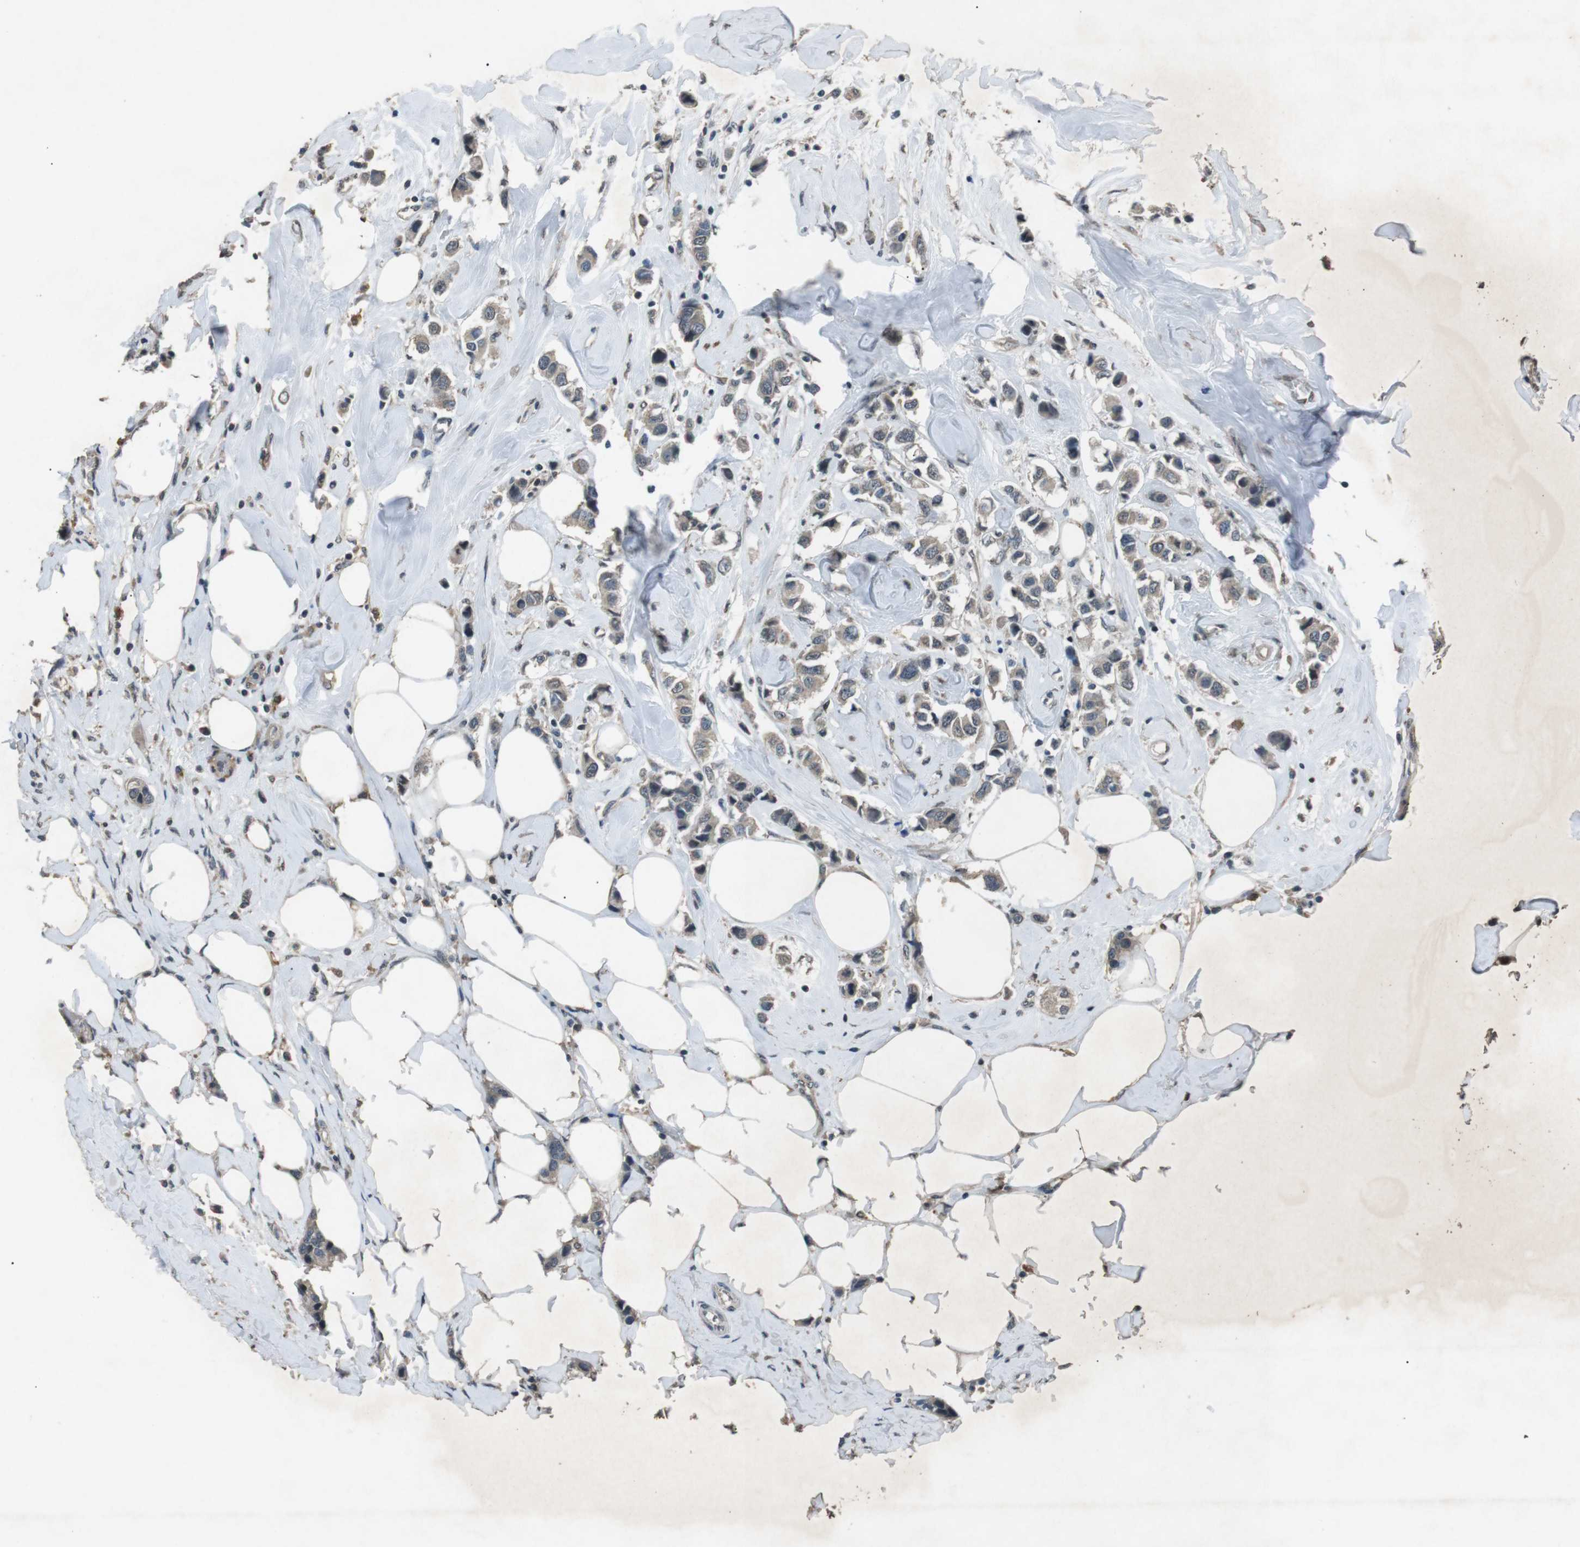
{"staining": {"intensity": "negative", "quantity": "none", "location": "none"}, "tissue": "breast cancer", "cell_type": "Tumor cells", "image_type": "cancer", "snomed": [{"axis": "morphology", "description": "Normal tissue, NOS"}, {"axis": "morphology", "description": "Duct carcinoma"}, {"axis": "topography", "description": "Breast"}], "caption": "There is no significant positivity in tumor cells of breast cancer.", "gene": "NEK7", "patient": {"sex": "female", "age": 50}}